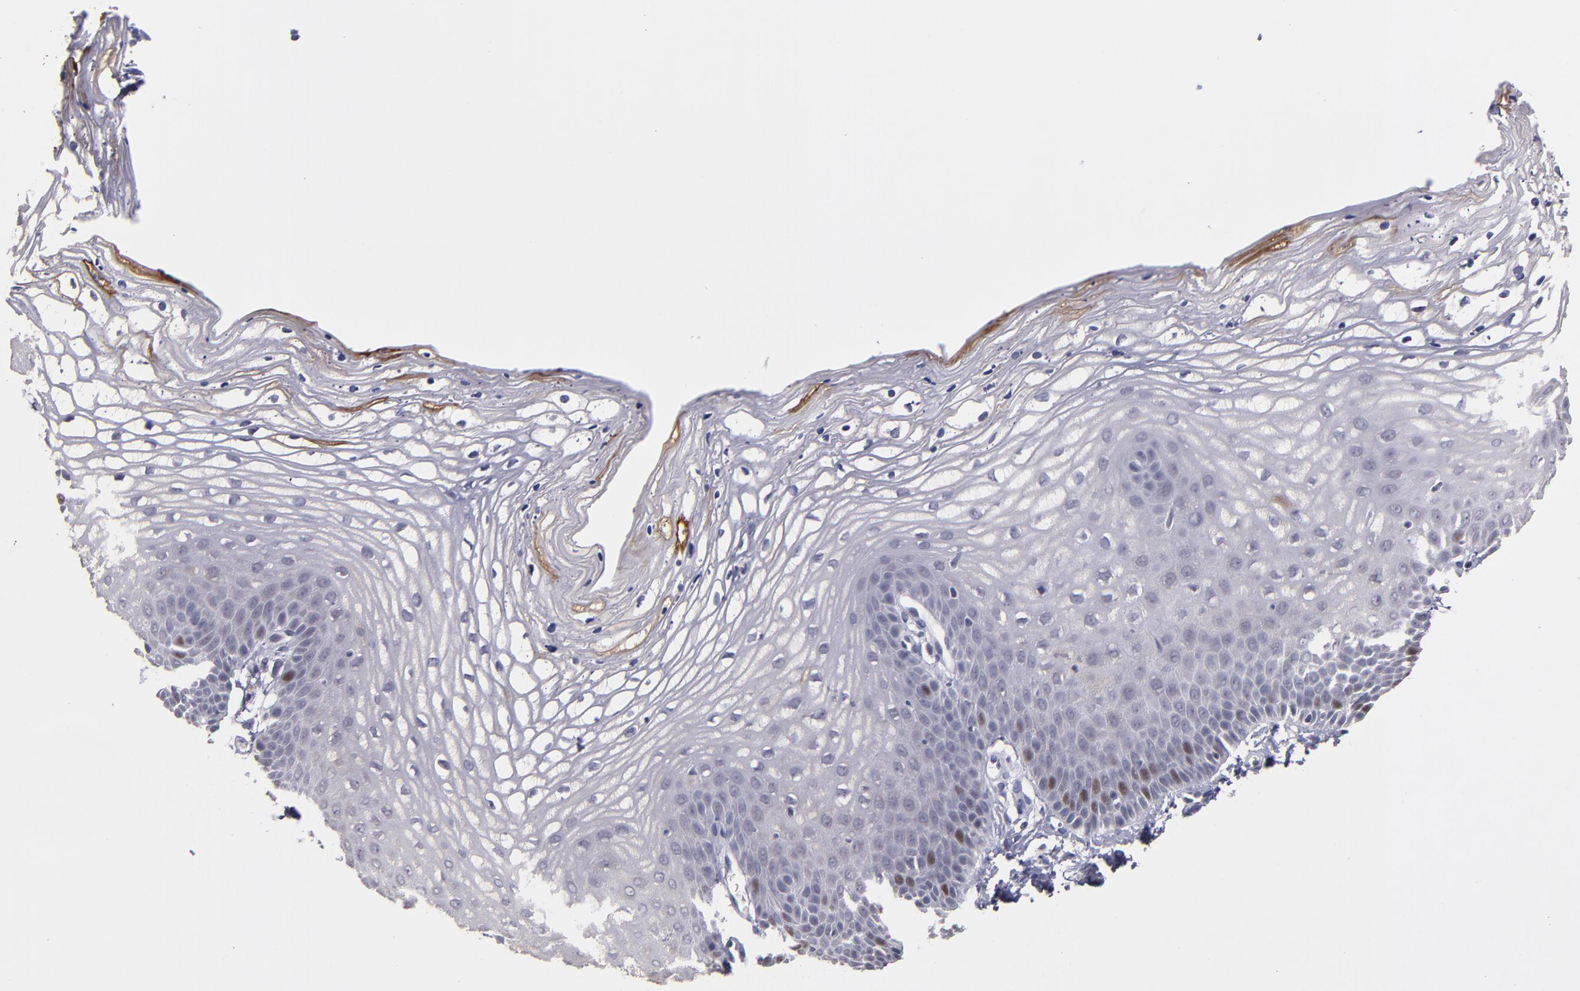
{"staining": {"intensity": "moderate", "quantity": "<25%", "location": "nuclear"}, "tissue": "vagina", "cell_type": "Squamous epithelial cells", "image_type": "normal", "snomed": [{"axis": "morphology", "description": "Normal tissue, NOS"}, {"axis": "topography", "description": "Vagina"}], "caption": "Benign vagina displays moderate nuclear expression in about <25% of squamous epithelial cells.", "gene": "CDC7", "patient": {"sex": "female", "age": 68}}